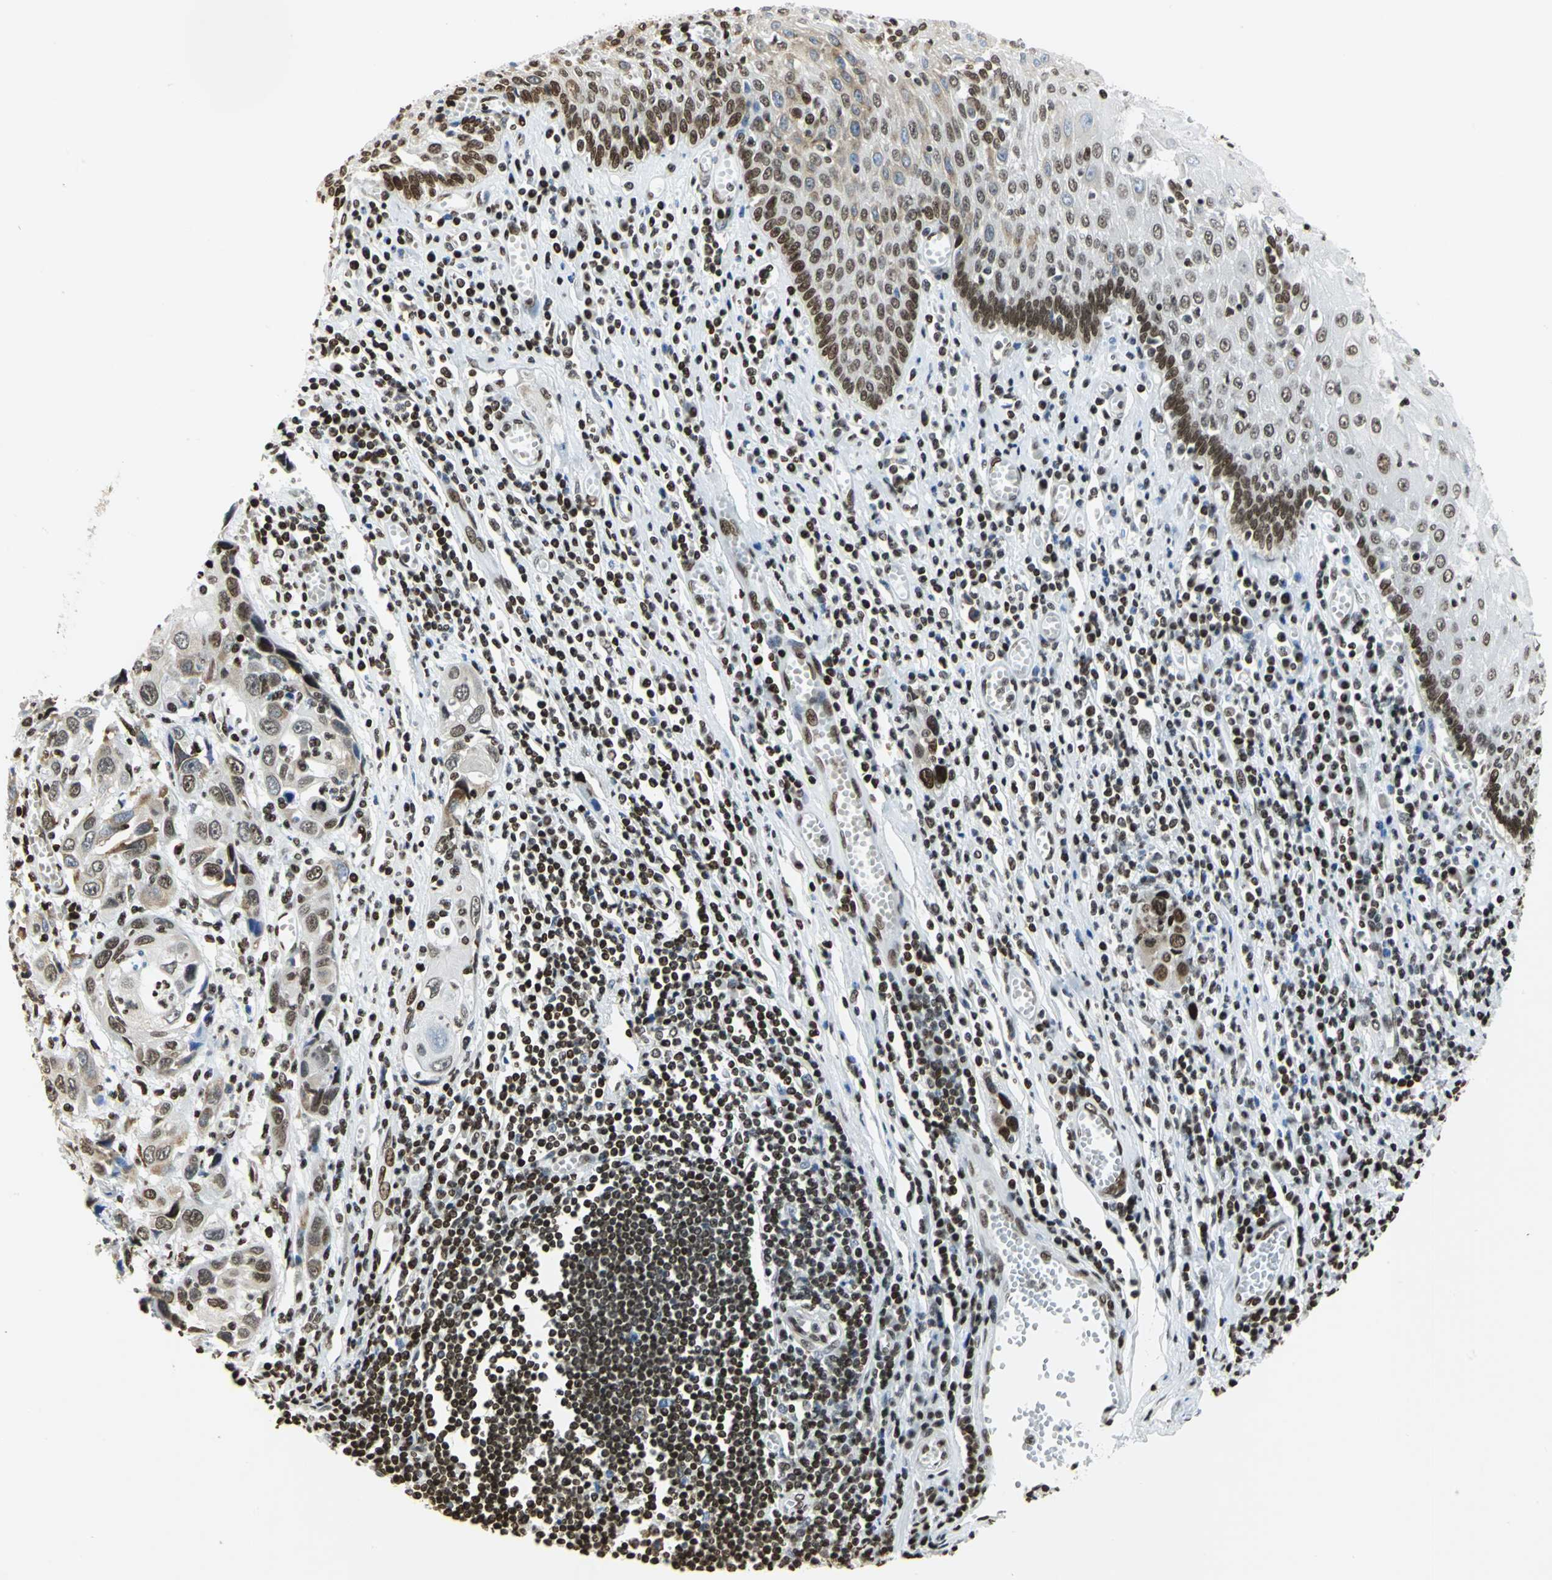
{"staining": {"intensity": "strong", "quantity": ">75%", "location": "nuclear"}, "tissue": "esophagus", "cell_type": "Squamous epithelial cells", "image_type": "normal", "snomed": [{"axis": "morphology", "description": "Normal tissue, NOS"}, {"axis": "morphology", "description": "Squamous cell carcinoma, NOS"}, {"axis": "topography", "description": "Esophagus"}], "caption": "This image shows immunohistochemistry staining of benign esophagus, with high strong nuclear staining in approximately >75% of squamous epithelial cells.", "gene": "HMGB1", "patient": {"sex": "male", "age": 65}}